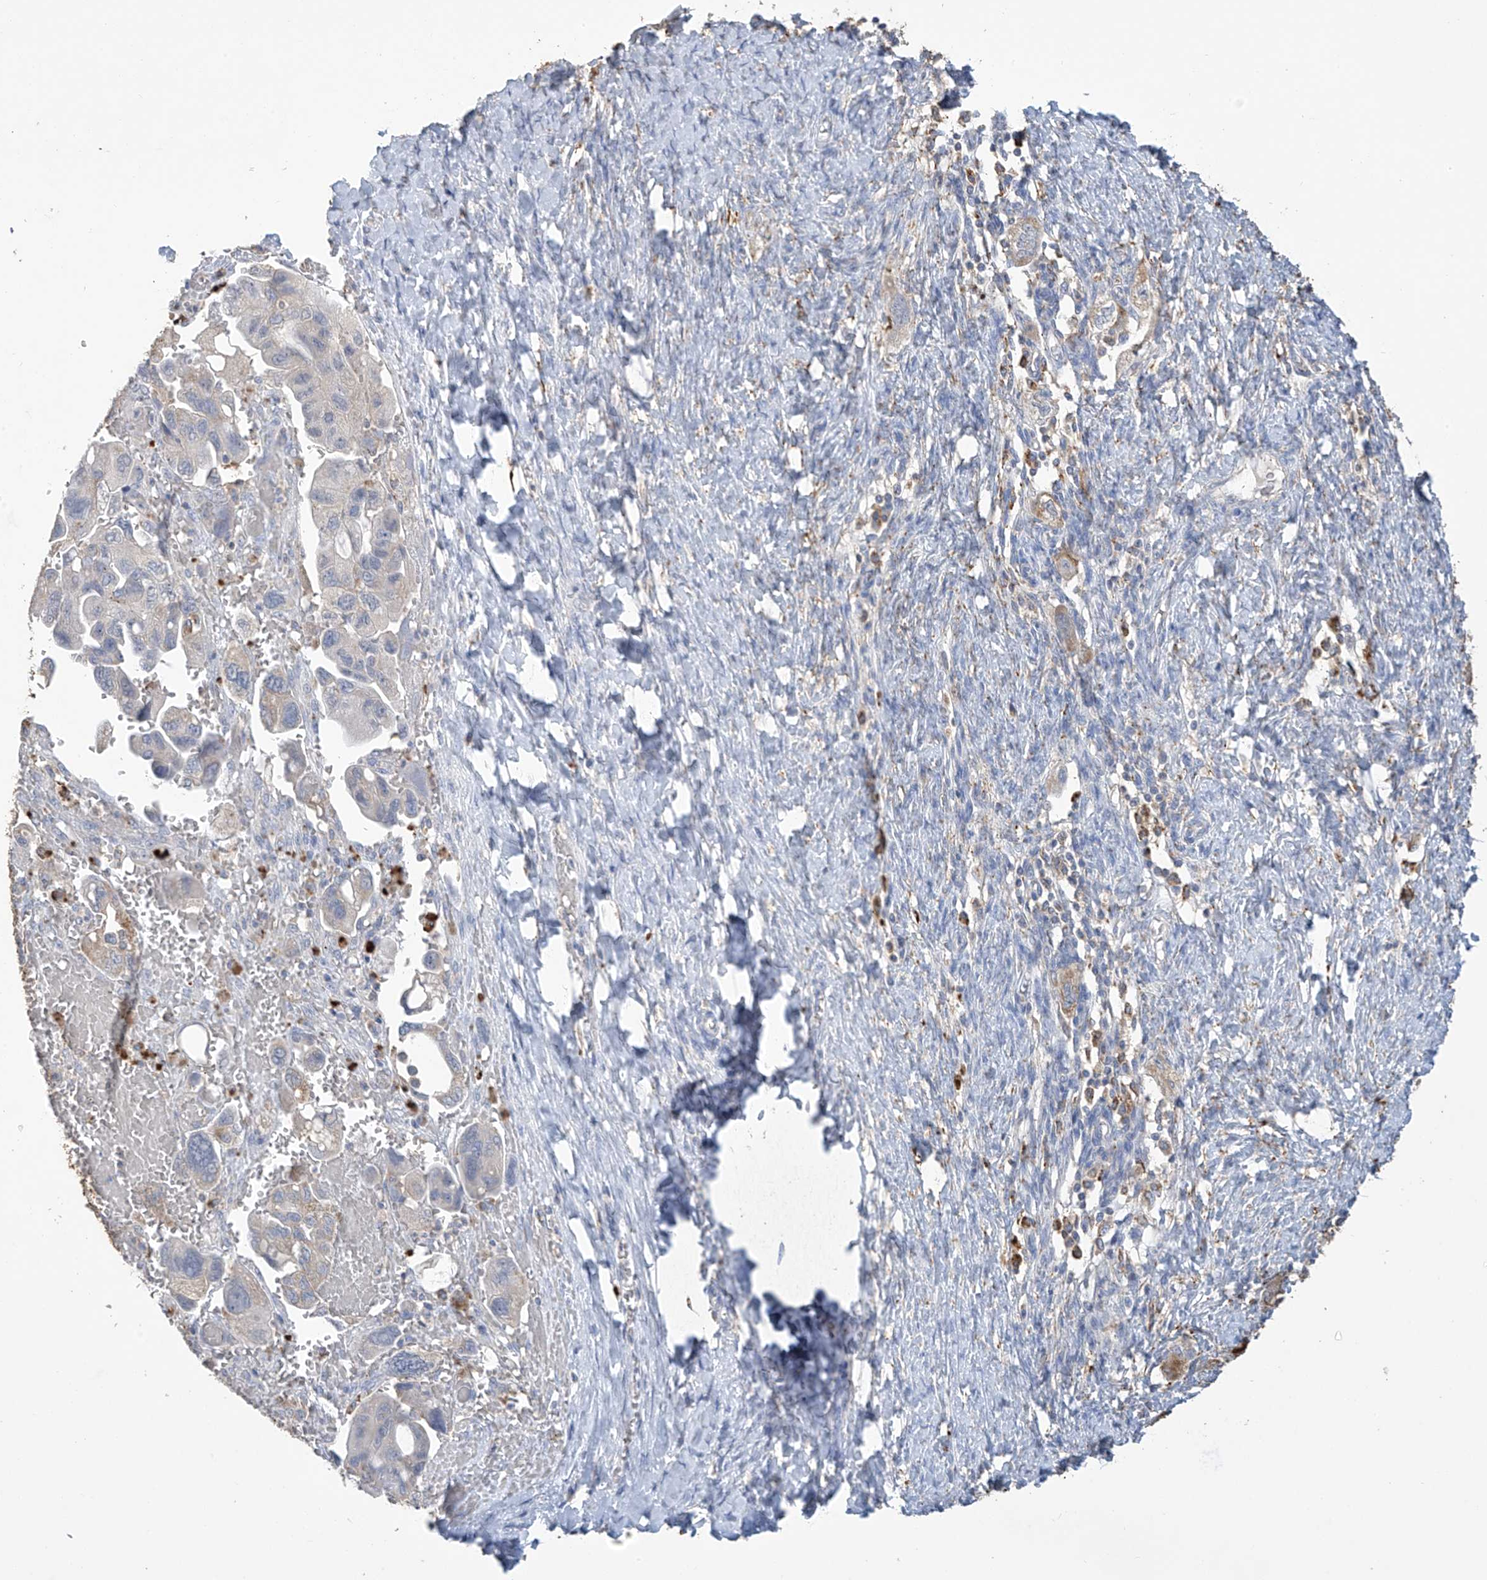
{"staining": {"intensity": "moderate", "quantity": "<25%", "location": "cytoplasmic/membranous"}, "tissue": "ovarian cancer", "cell_type": "Tumor cells", "image_type": "cancer", "snomed": [{"axis": "morphology", "description": "Carcinoma, NOS"}, {"axis": "morphology", "description": "Cystadenocarcinoma, serous, NOS"}, {"axis": "topography", "description": "Ovary"}], "caption": "Ovarian cancer stained for a protein demonstrates moderate cytoplasmic/membranous positivity in tumor cells.", "gene": "OGT", "patient": {"sex": "female", "age": 69}}